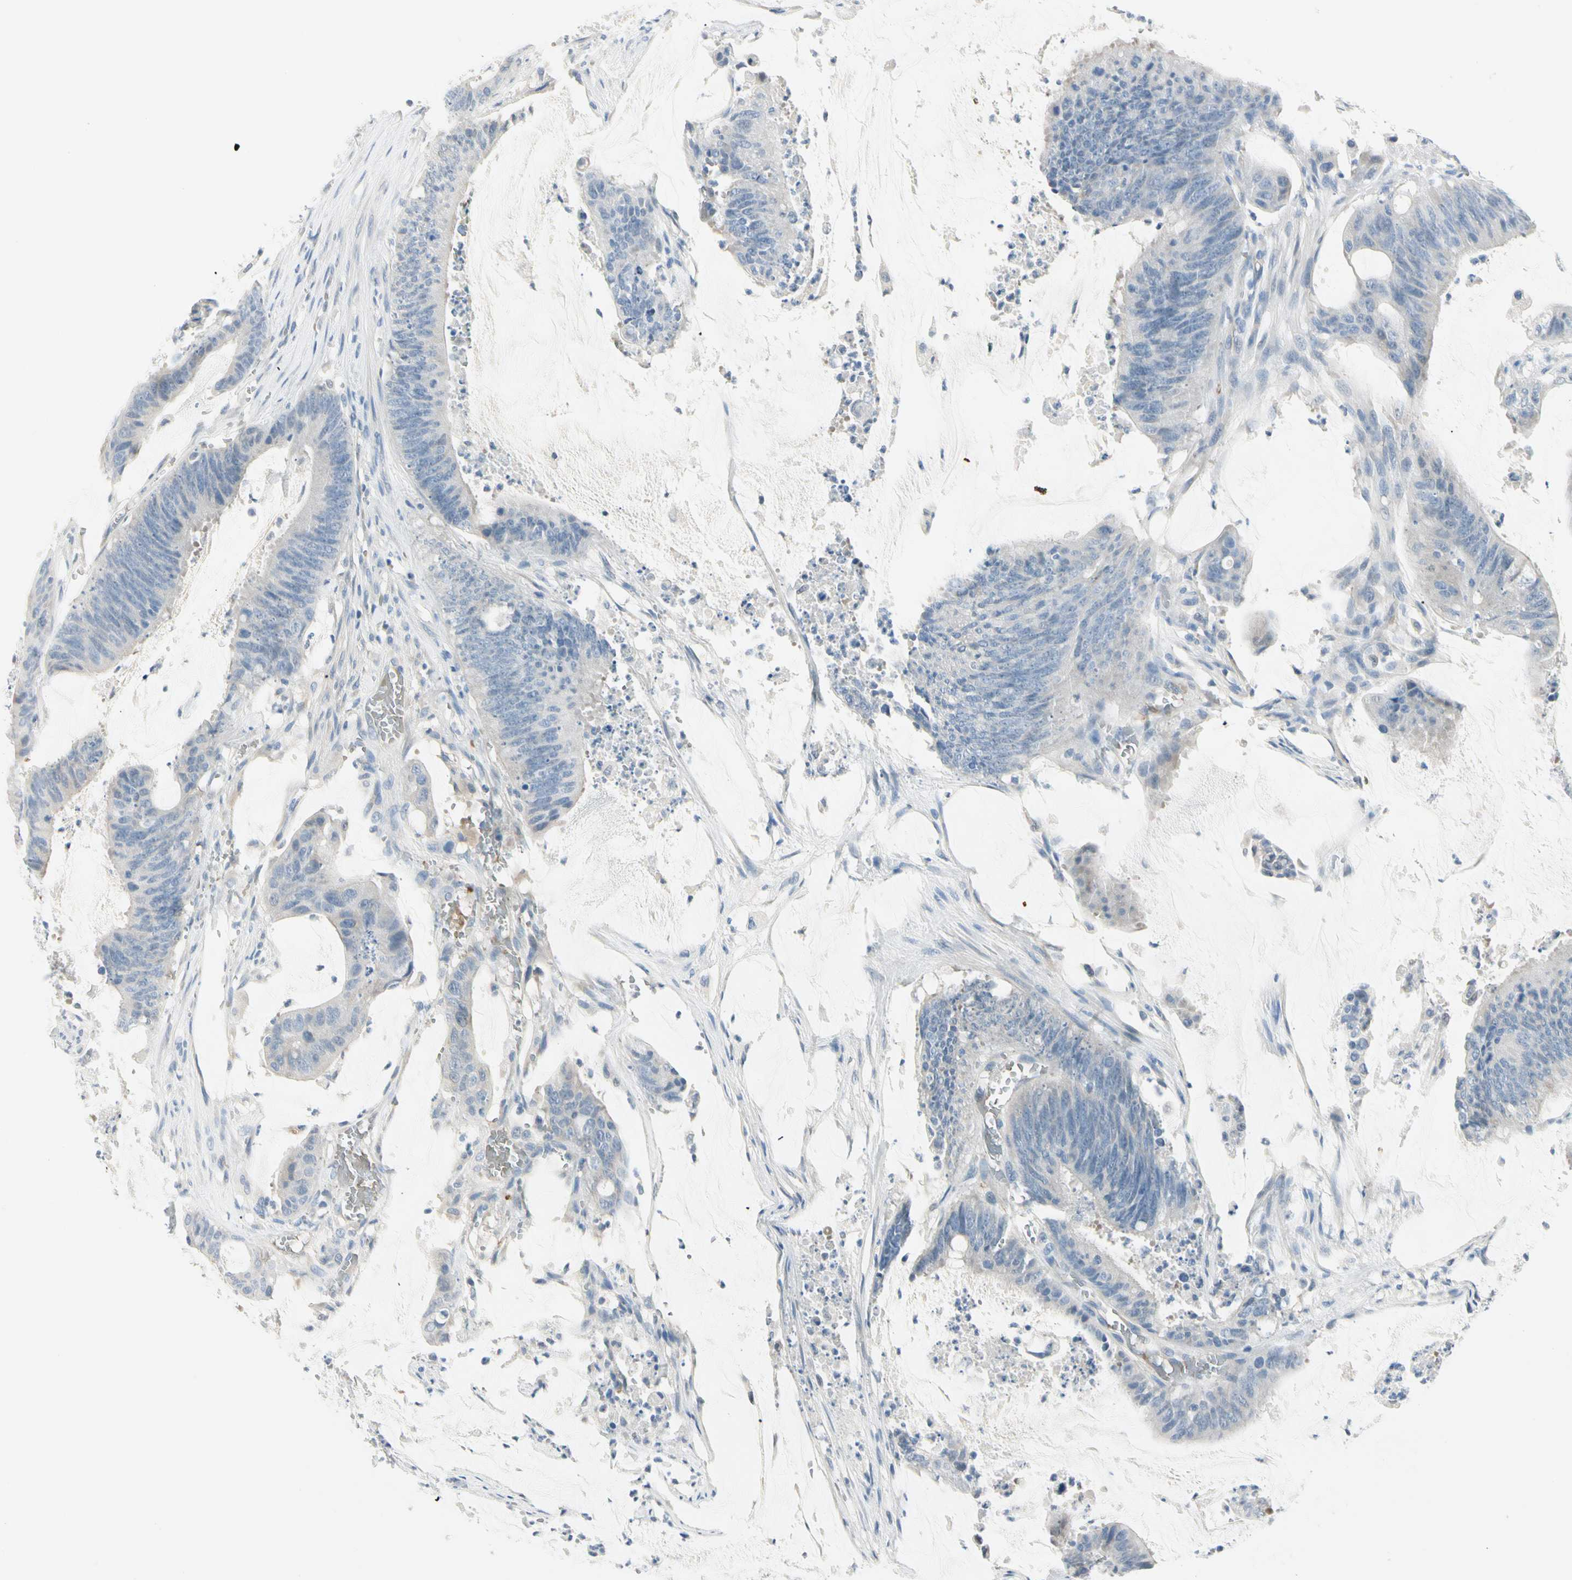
{"staining": {"intensity": "negative", "quantity": "none", "location": "none"}, "tissue": "colorectal cancer", "cell_type": "Tumor cells", "image_type": "cancer", "snomed": [{"axis": "morphology", "description": "Adenocarcinoma, NOS"}, {"axis": "topography", "description": "Rectum"}], "caption": "Immunohistochemistry photomicrograph of neoplastic tissue: colorectal cancer (adenocarcinoma) stained with DAB displays no significant protein expression in tumor cells.", "gene": "CA1", "patient": {"sex": "female", "age": 66}}